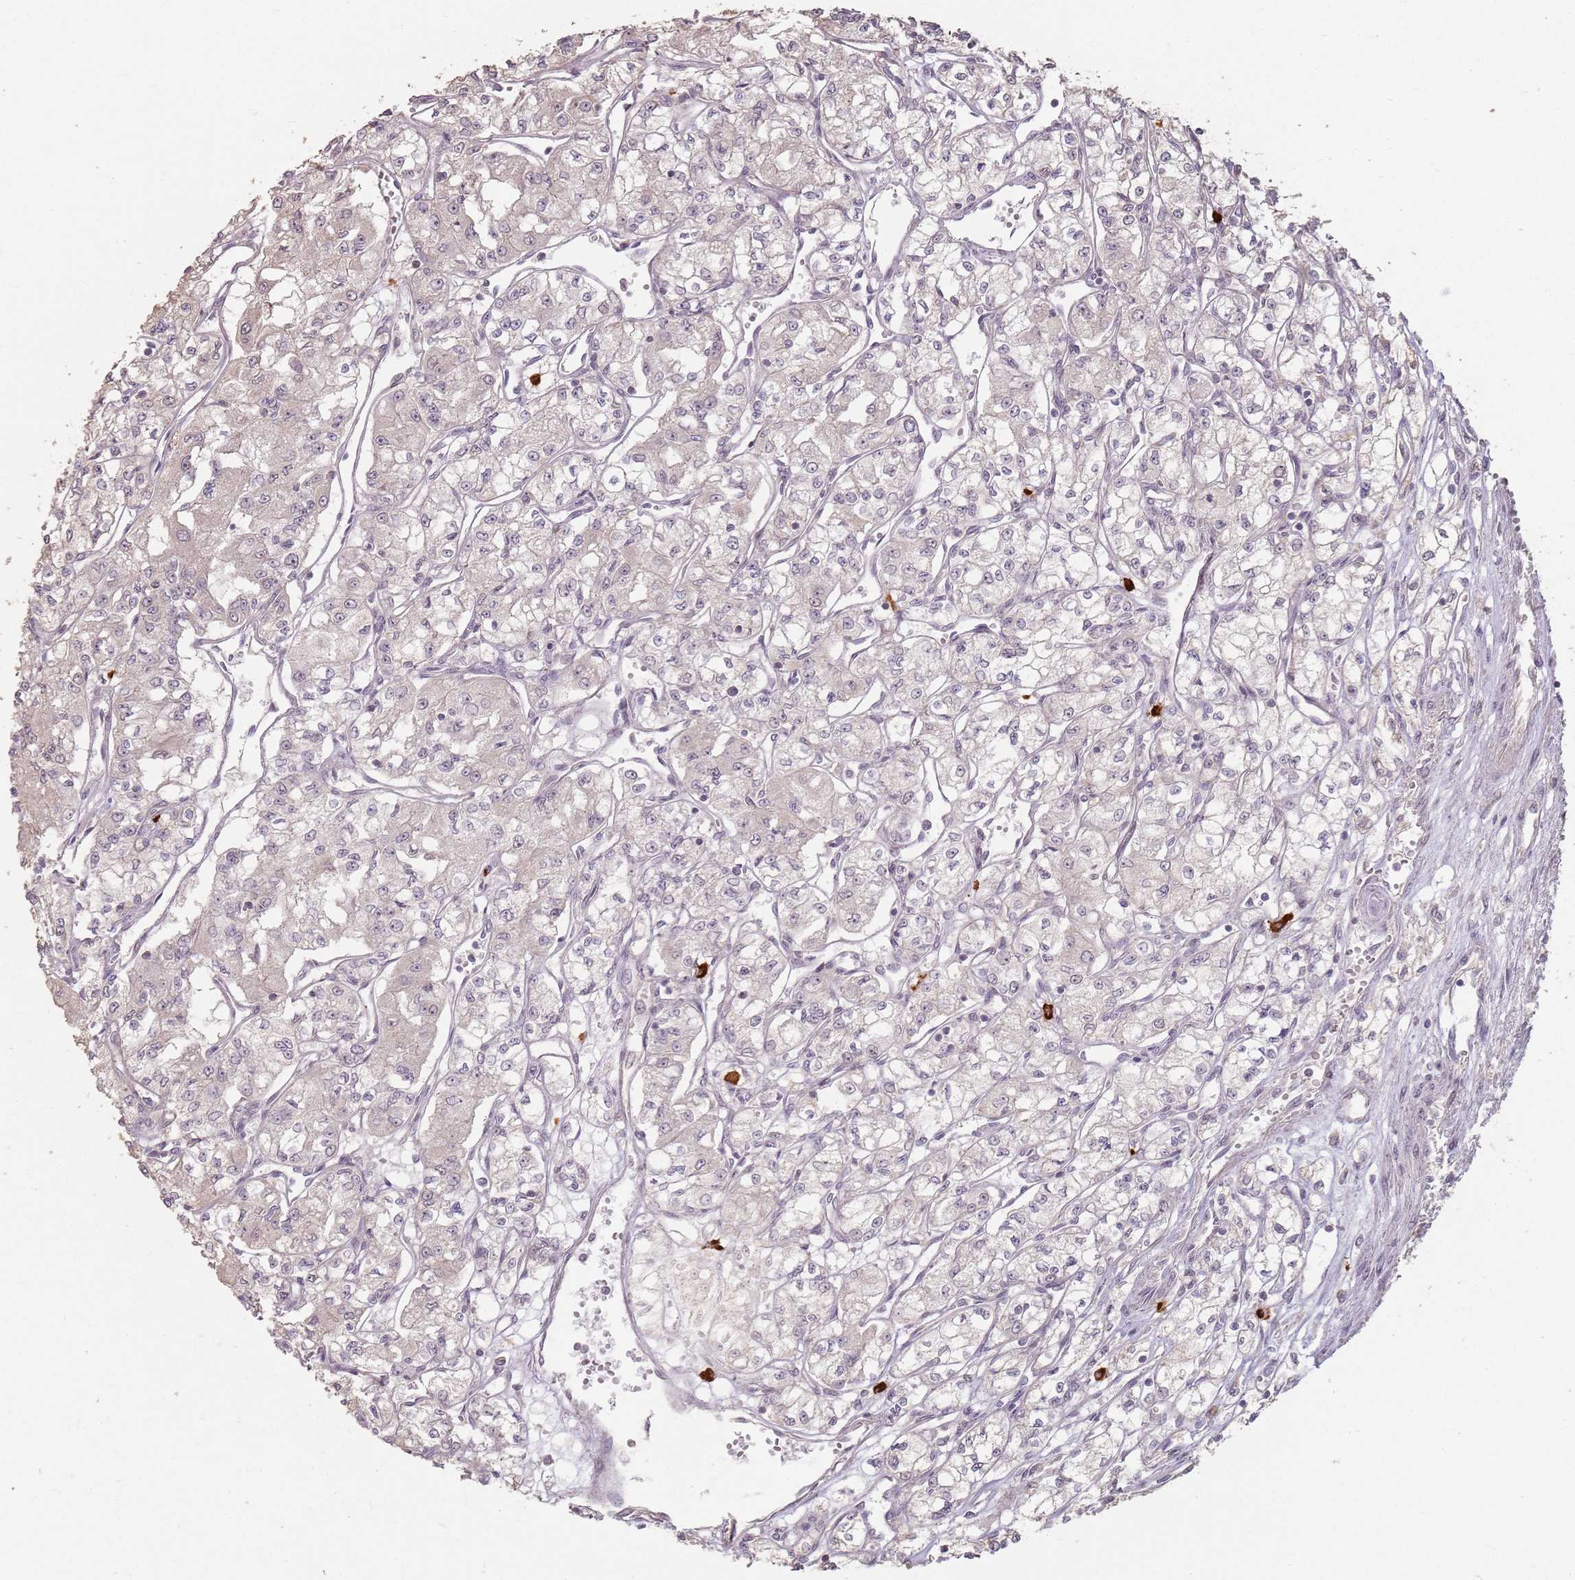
{"staining": {"intensity": "negative", "quantity": "none", "location": "none"}, "tissue": "renal cancer", "cell_type": "Tumor cells", "image_type": "cancer", "snomed": [{"axis": "morphology", "description": "Adenocarcinoma, NOS"}, {"axis": "topography", "description": "Kidney"}], "caption": "This is an IHC histopathology image of renal cancer (adenocarcinoma). There is no staining in tumor cells.", "gene": "CCDC168", "patient": {"sex": "male", "age": 59}}